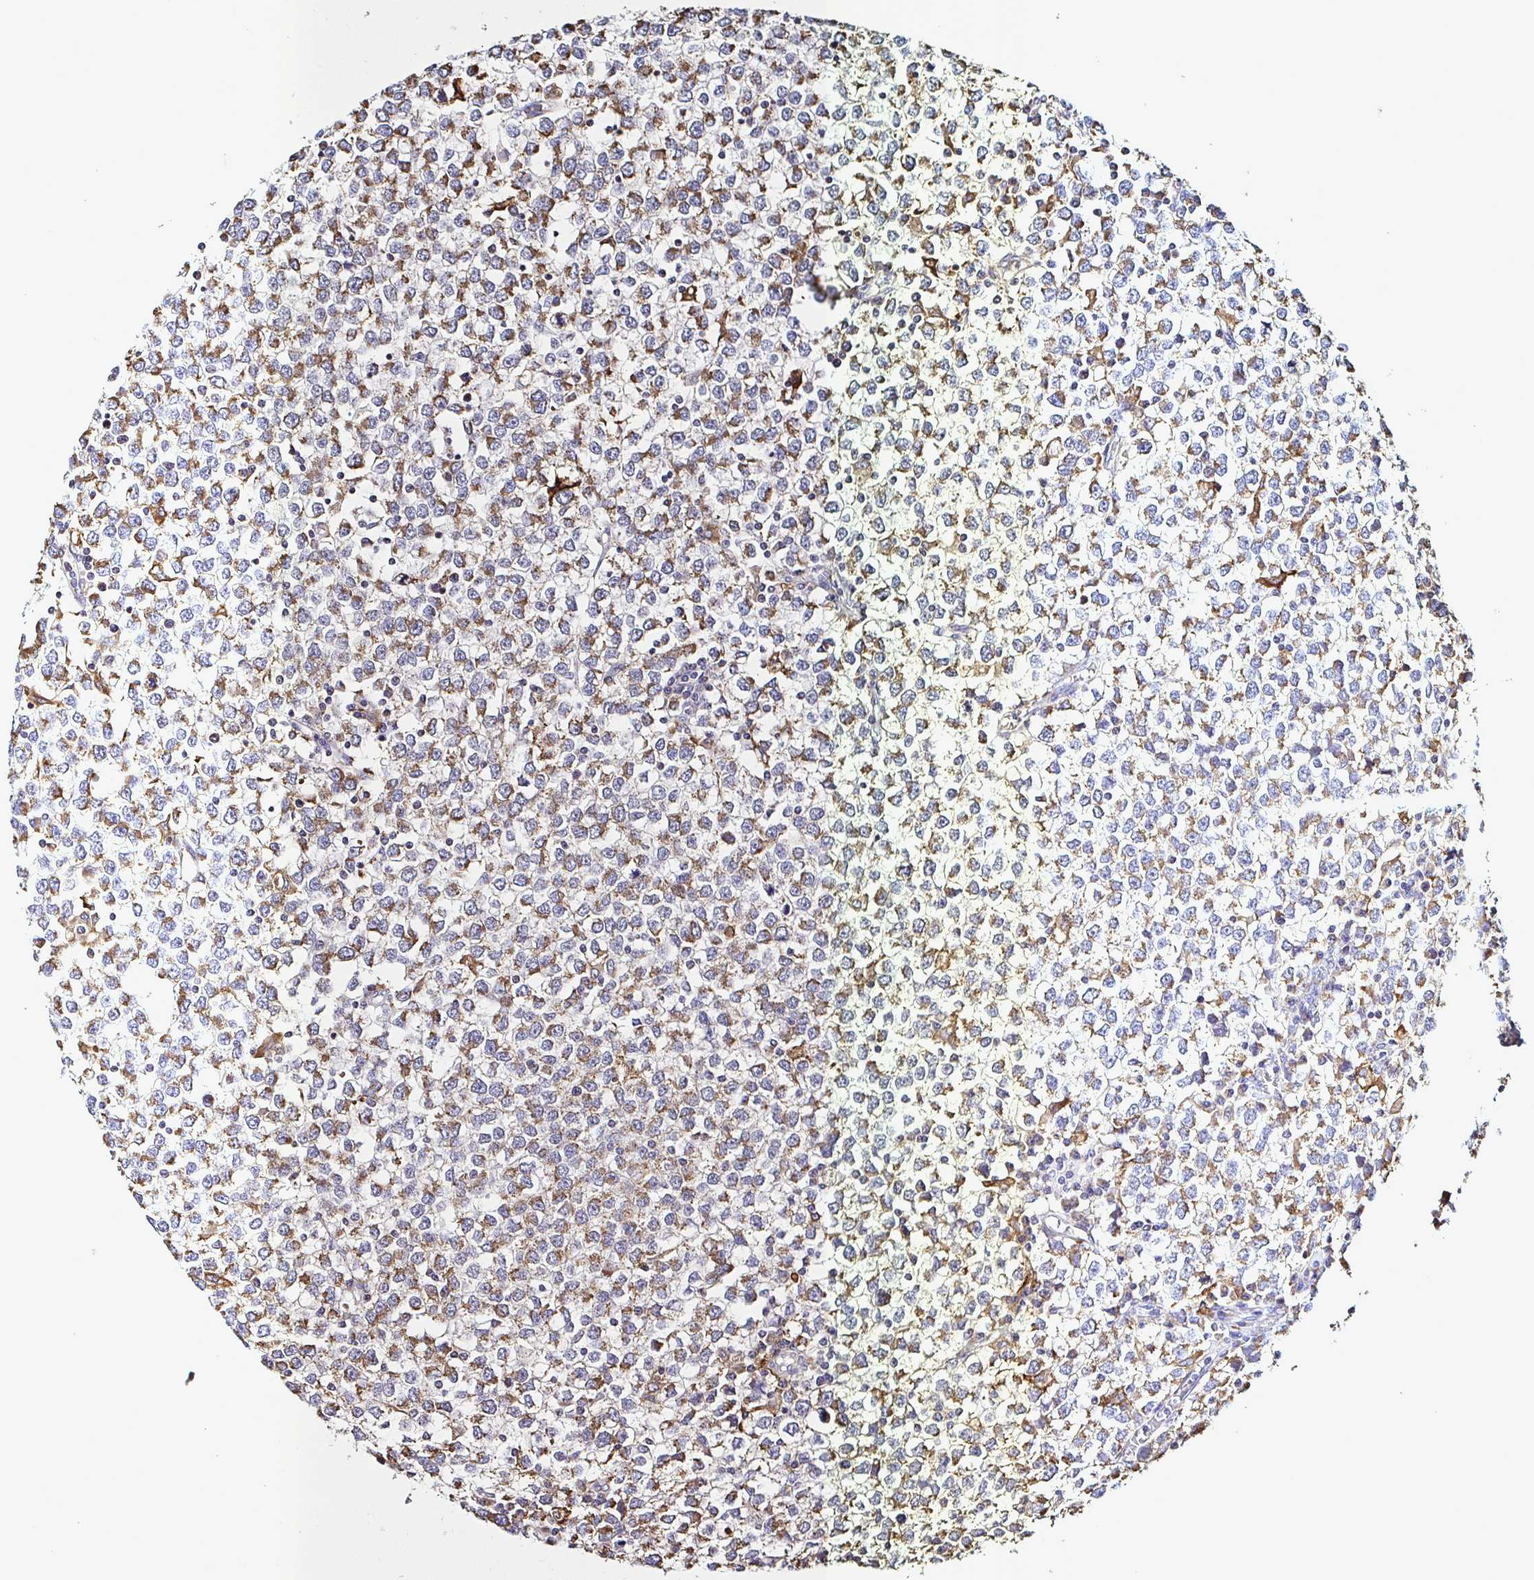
{"staining": {"intensity": "moderate", "quantity": ">75%", "location": "cytoplasmic/membranous"}, "tissue": "testis cancer", "cell_type": "Tumor cells", "image_type": "cancer", "snomed": [{"axis": "morphology", "description": "Seminoma, NOS"}, {"axis": "topography", "description": "Testis"}], "caption": "Immunohistochemistry (IHC) image of human seminoma (testis) stained for a protein (brown), which displays medium levels of moderate cytoplasmic/membranous expression in about >75% of tumor cells.", "gene": "MSR1", "patient": {"sex": "male", "age": 65}}